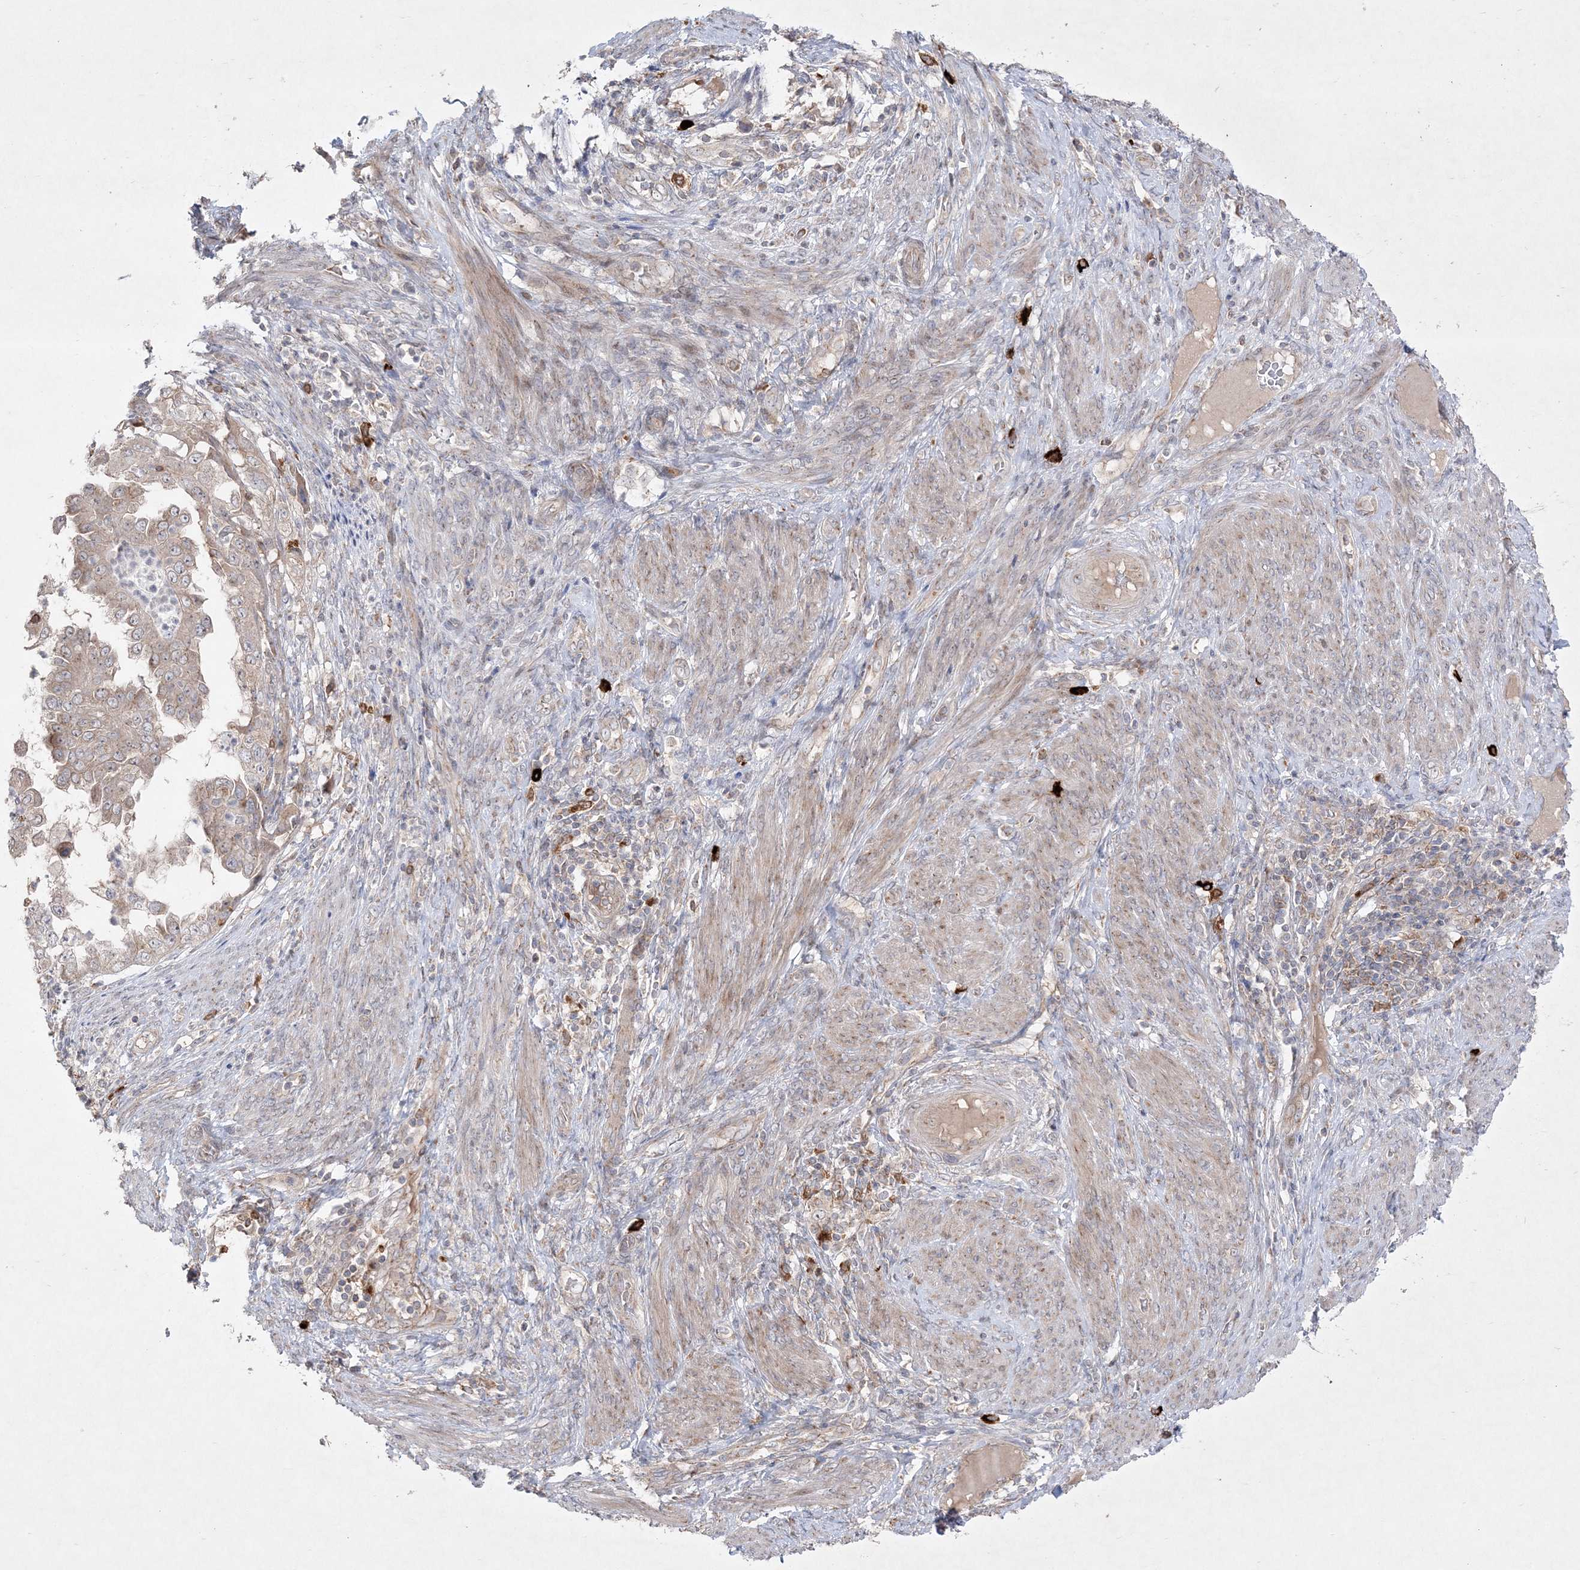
{"staining": {"intensity": "weak", "quantity": ">75%", "location": "cytoplasmic/membranous"}, "tissue": "endometrial cancer", "cell_type": "Tumor cells", "image_type": "cancer", "snomed": [{"axis": "morphology", "description": "Adenocarcinoma, NOS"}, {"axis": "topography", "description": "Endometrium"}], "caption": "Approximately >75% of tumor cells in human endometrial cancer display weak cytoplasmic/membranous protein staining as visualized by brown immunohistochemical staining.", "gene": "CLNK", "patient": {"sex": "female", "age": 85}}